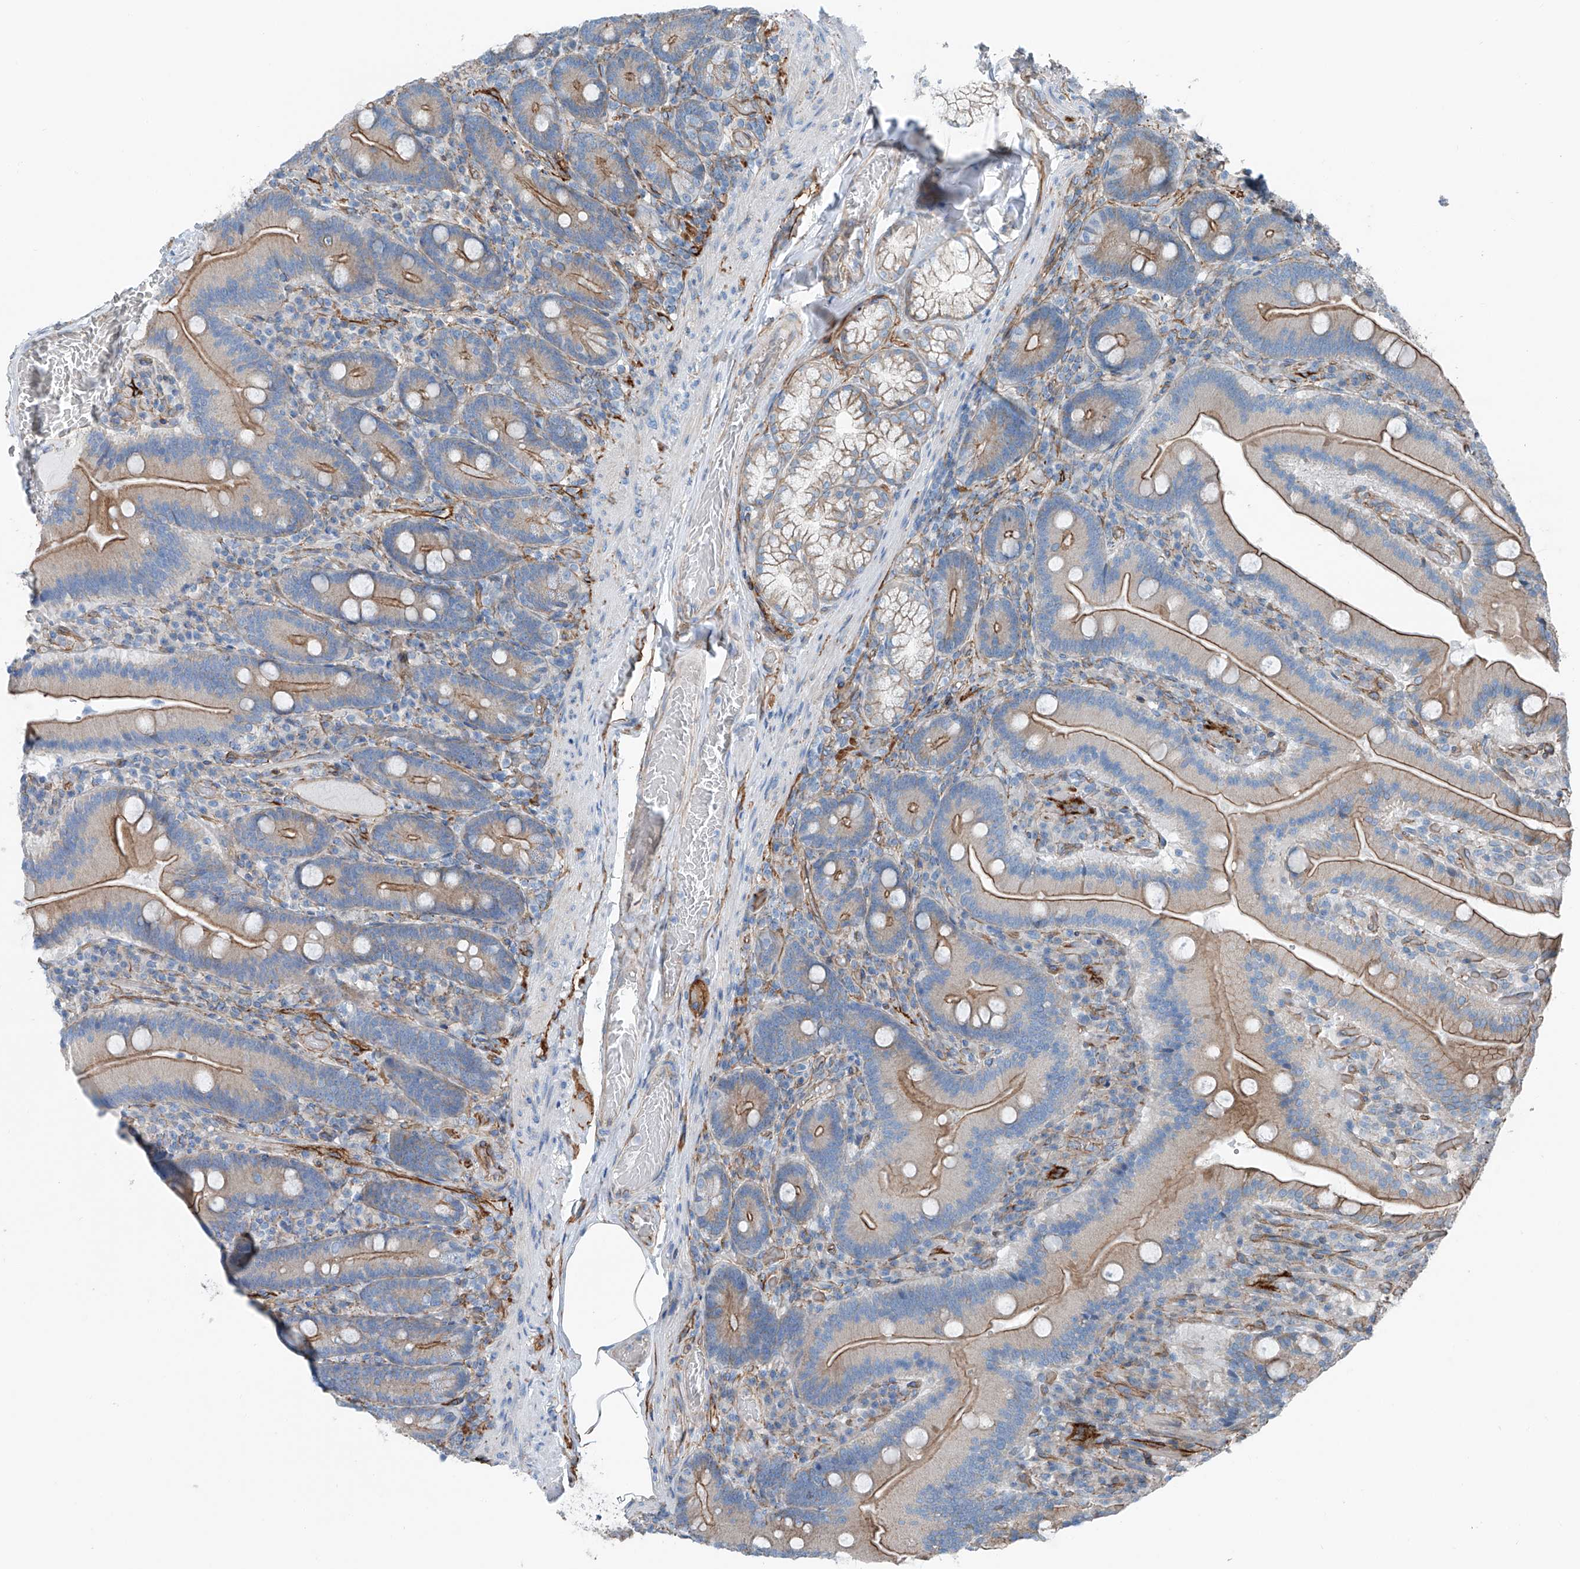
{"staining": {"intensity": "moderate", "quantity": ">75%", "location": "cytoplasmic/membranous"}, "tissue": "duodenum", "cell_type": "Glandular cells", "image_type": "normal", "snomed": [{"axis": "morphology", "description": "Normal tissue, NOS"}, {"axis": "topography", "description": "Duodenum"}], "caption": "Immunohistochemistry (IHC) of normal human duodenum exhibits medium levels of moderate cytoplasmic/membranous expression in about >75% of glandular cells.", "gene": "THEMIS2", "patient": {"sex": "female", "age": 62}}